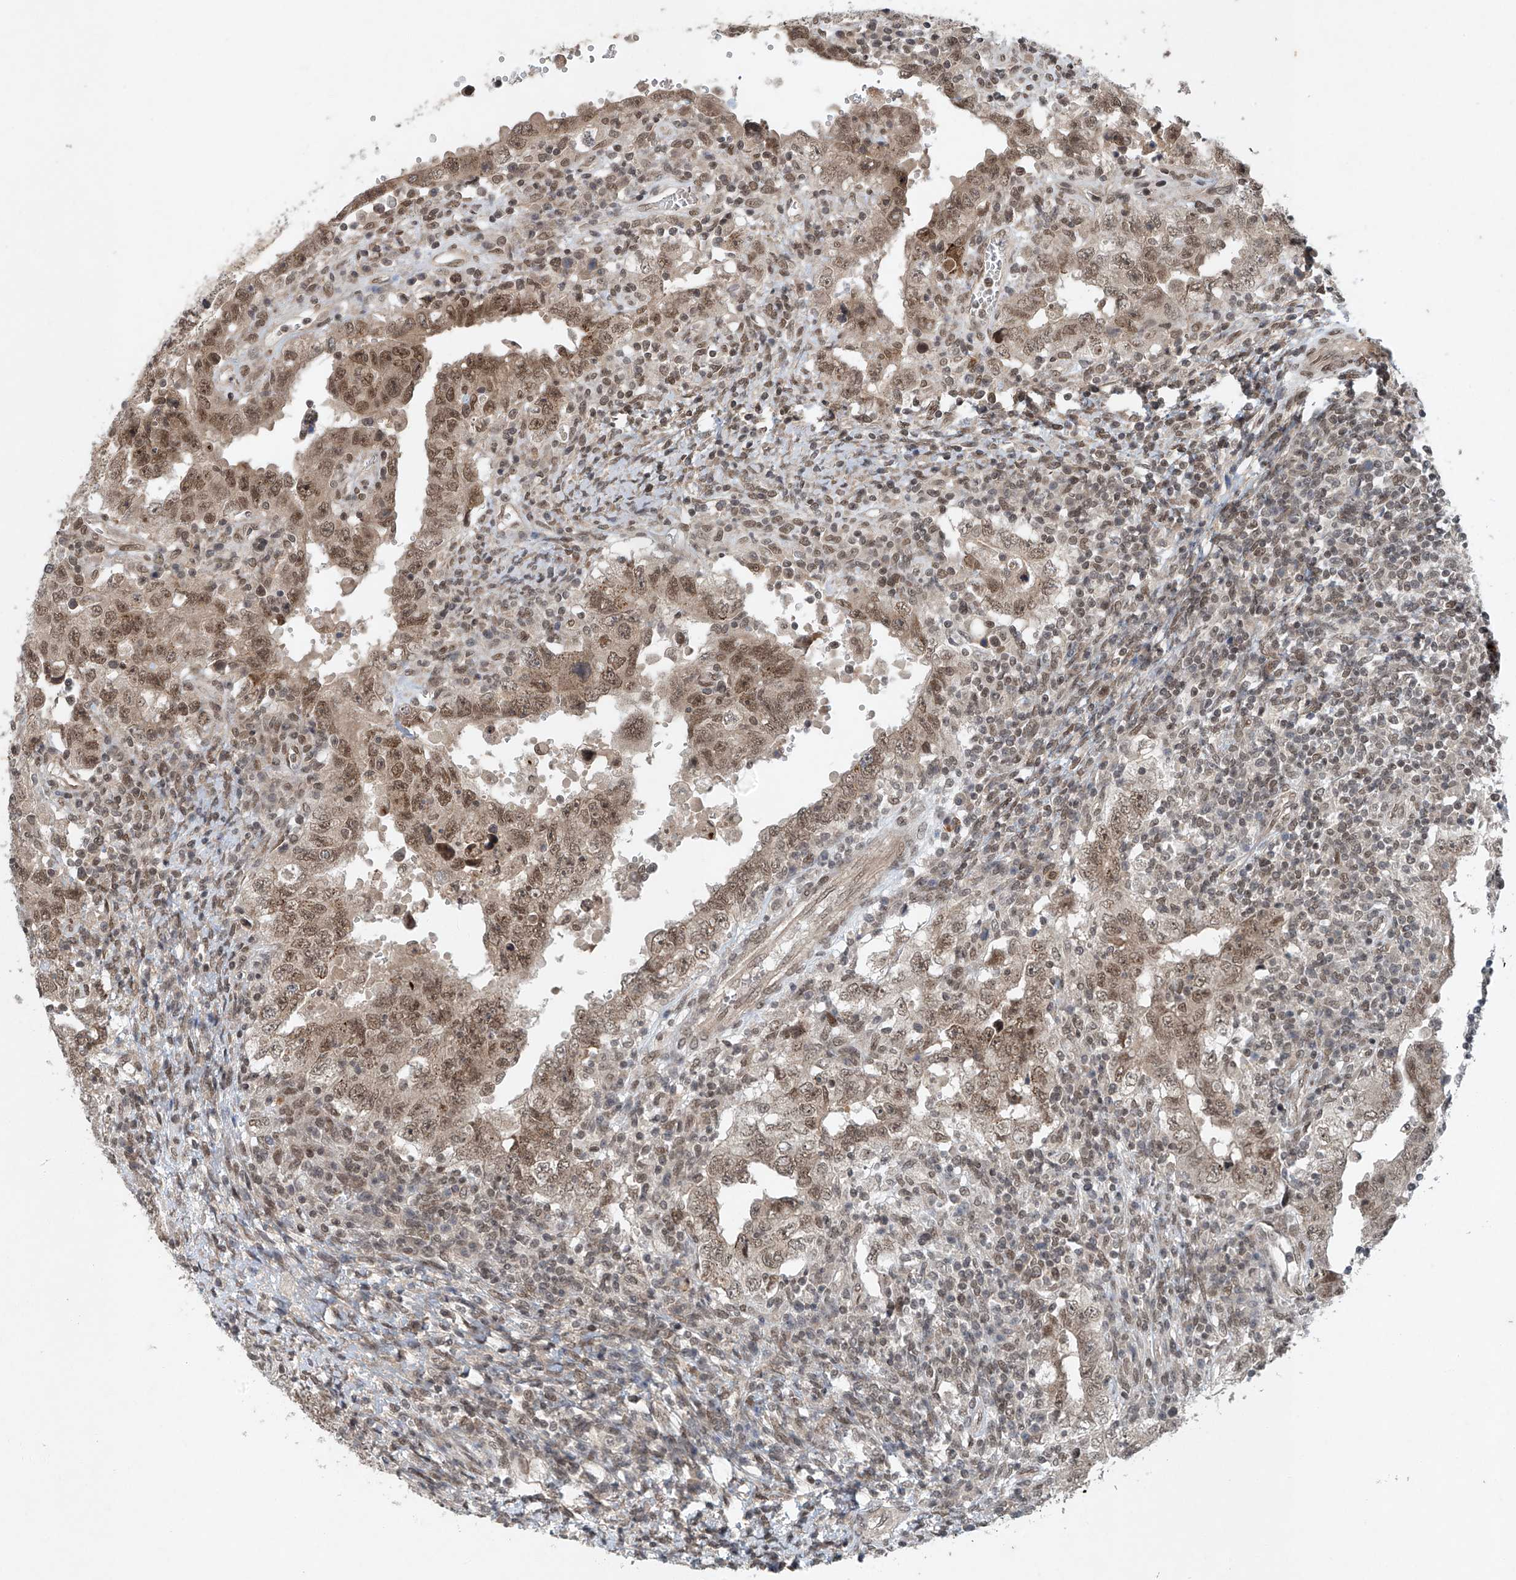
{"staining": {"intensity": "moderate", "quantity": ">75%", "location": "nuclear"}, "tissue": "testis cancer", "cell_type": "Tumor cells", "image_type": "cancer", "snomed": [{"axis": "morphology", "description": "Carcinoma, Embryonal, NOS"}, {"axis": "topography", "description": "Testis"}], "caption": "IHC of testis embryonal carcinoma displays medium levels of moderate nuclear positivity in about >75% of tumor cells.", "gene": "TAF8", "patient": {"sex": "male", "age": 26}}